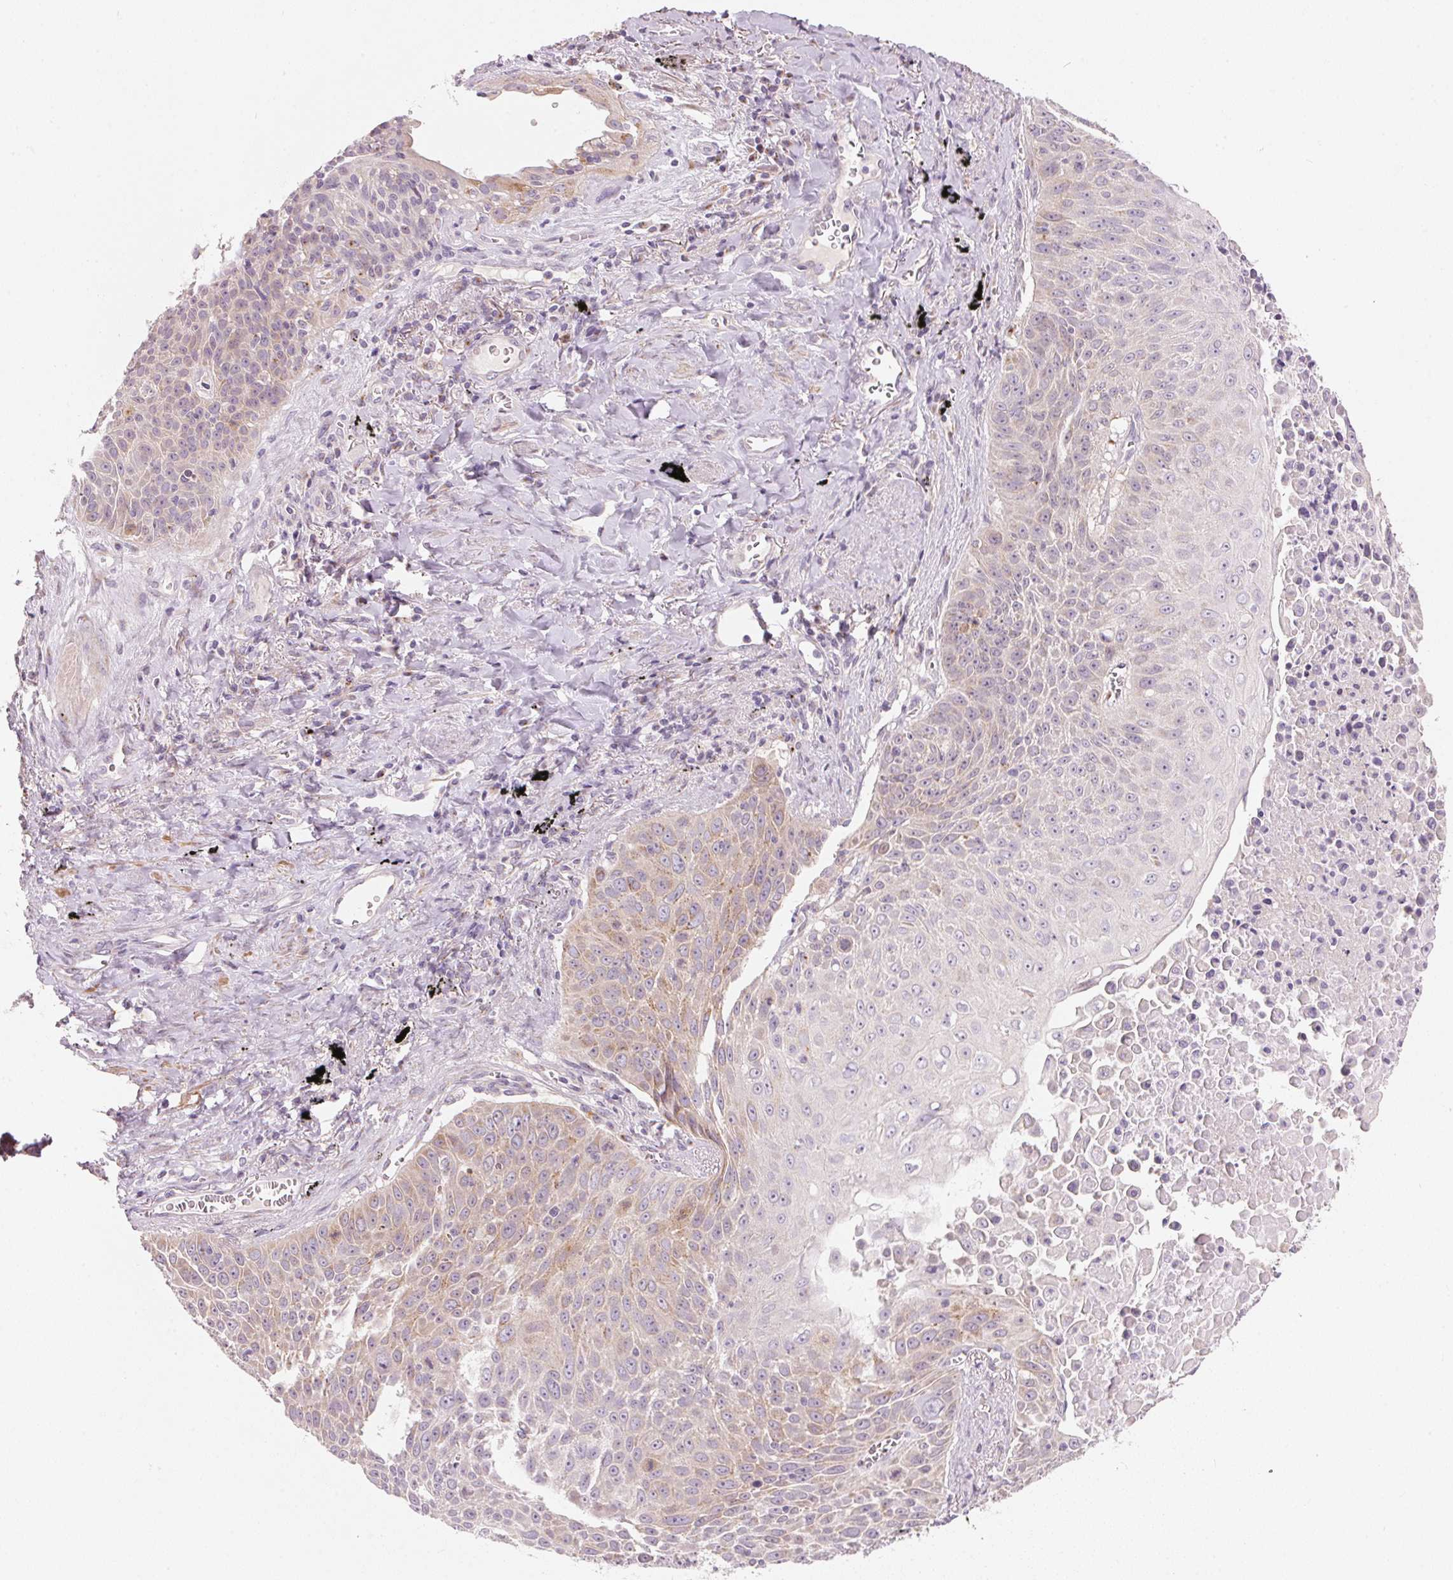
{"staining": {"intensity": "weak", "quantity": "25%-75%", "location": "cytoplasmic/membranous"}, "tissue": "lung cancer", "cell_type": "Tumor cells", "image_type": "cancer", "snomed": [{"axis": "morphology", "description": "Squamous cell carcinoma, NOS"}, {"axis": "morphology", "description": "Squamous cell carcinoma, metastatic, NOS"}, {"axis": "topography", "description": "Lymph node"}, {"axis": "topography", "description": "Lung"}], "caption": "This is a micrograph of IHC staining of lung cancer, which shows weak positivity in the cytoplasmic/membranous of tumor cells.", "gene": "DRAM2", "patient": {"sex": "female", "age": 62}}